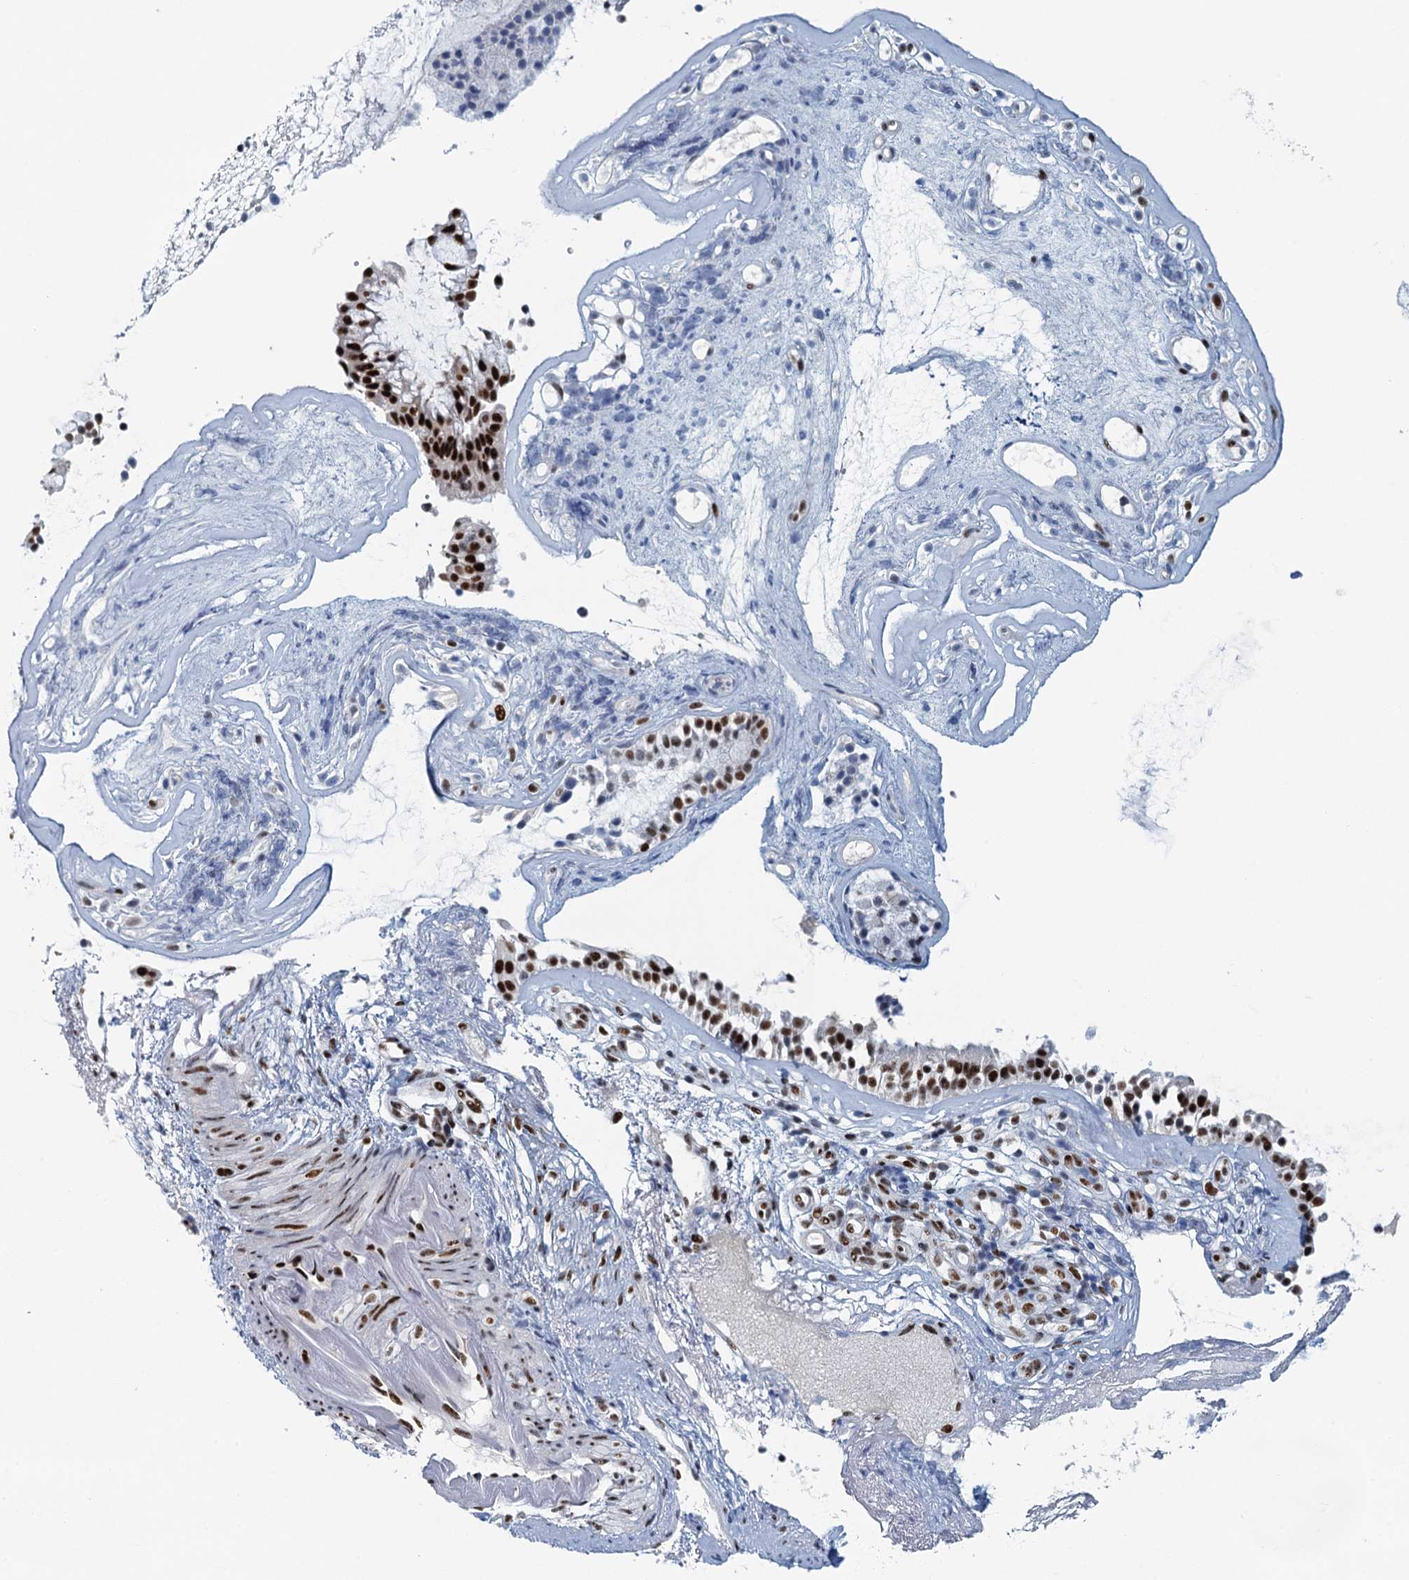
{"staining": {"intensity": "strong", "quantity": ">75%", "location": "nuclear"}, "tissue": "nasopharynx", "cell_type": "Respiratory epithelial cells", "image_type": "normal", "snomed": [{"axis": "morphology", "description": "Normal tissue, NOS"}, {"axis": "topography", "description": "Nasopharynx"}], "caption": "The histopathology image displays immunohistochemical staining of benign nasopharynx. There is strong nuclear staining is seen in approximately >75% of respiratory epithelial cells.", "gene": "TTLL9", "patient": {"sex": "female", "age": 39}}